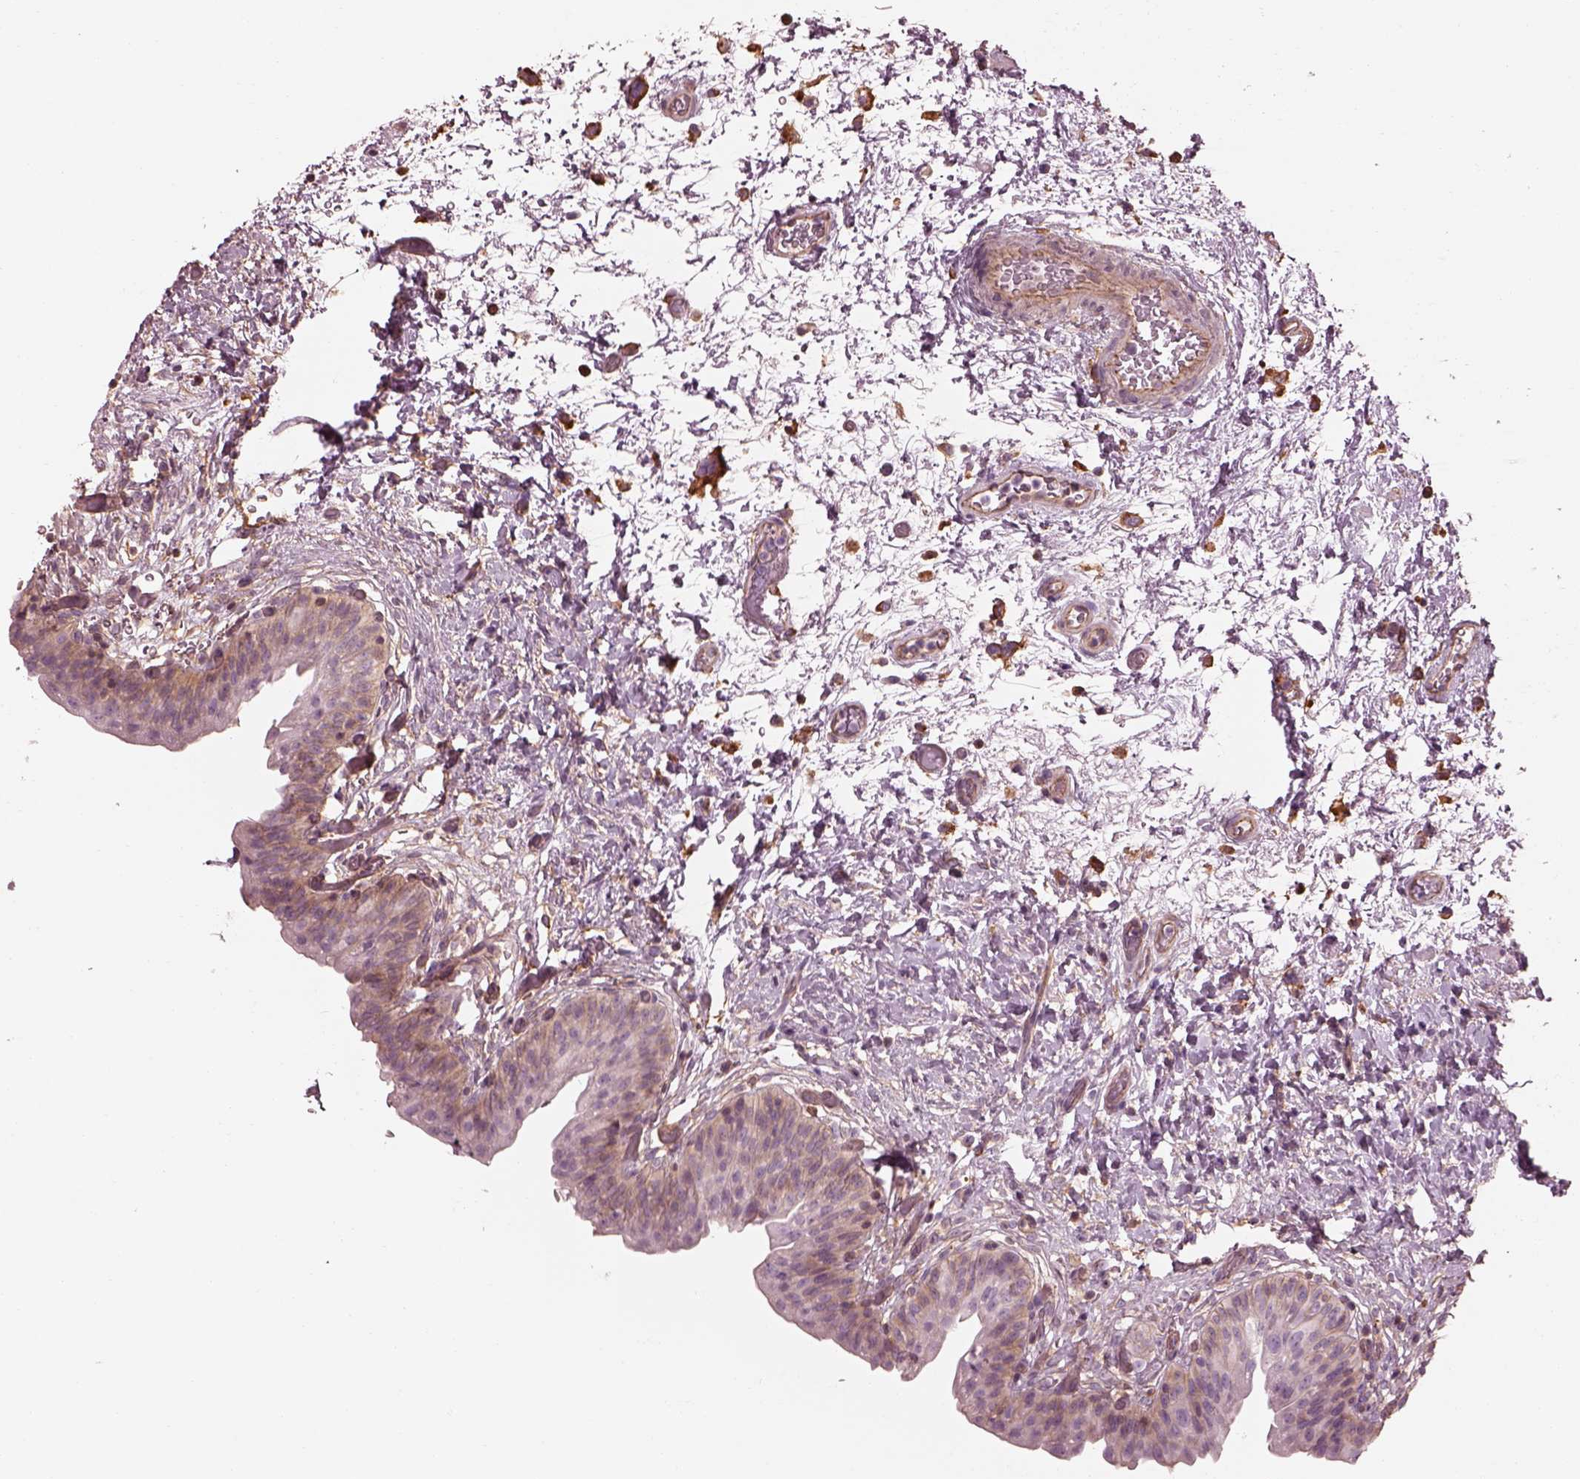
{"staining": {"intensity": "weak", "quantity": "25%-75%", "location": "cytoplasmic/membranous"}, "tissue": "urinary bladder", "cell_type": "Urothelial cells", "image_type": "normal", "snomed": [{"axis": "morphology", "description": "Normal tissue, NOS"}, {"axis": "topography", "description": "Urinary bladder"}], "caption": "Urothelial cells demonstrate weak cytoplasmic/membranous staining in approximately 25%-75% of cells in normal urinary bladder.", "gene": "ELAPOR1", "patient": {"sex": "male", "age": 69}}